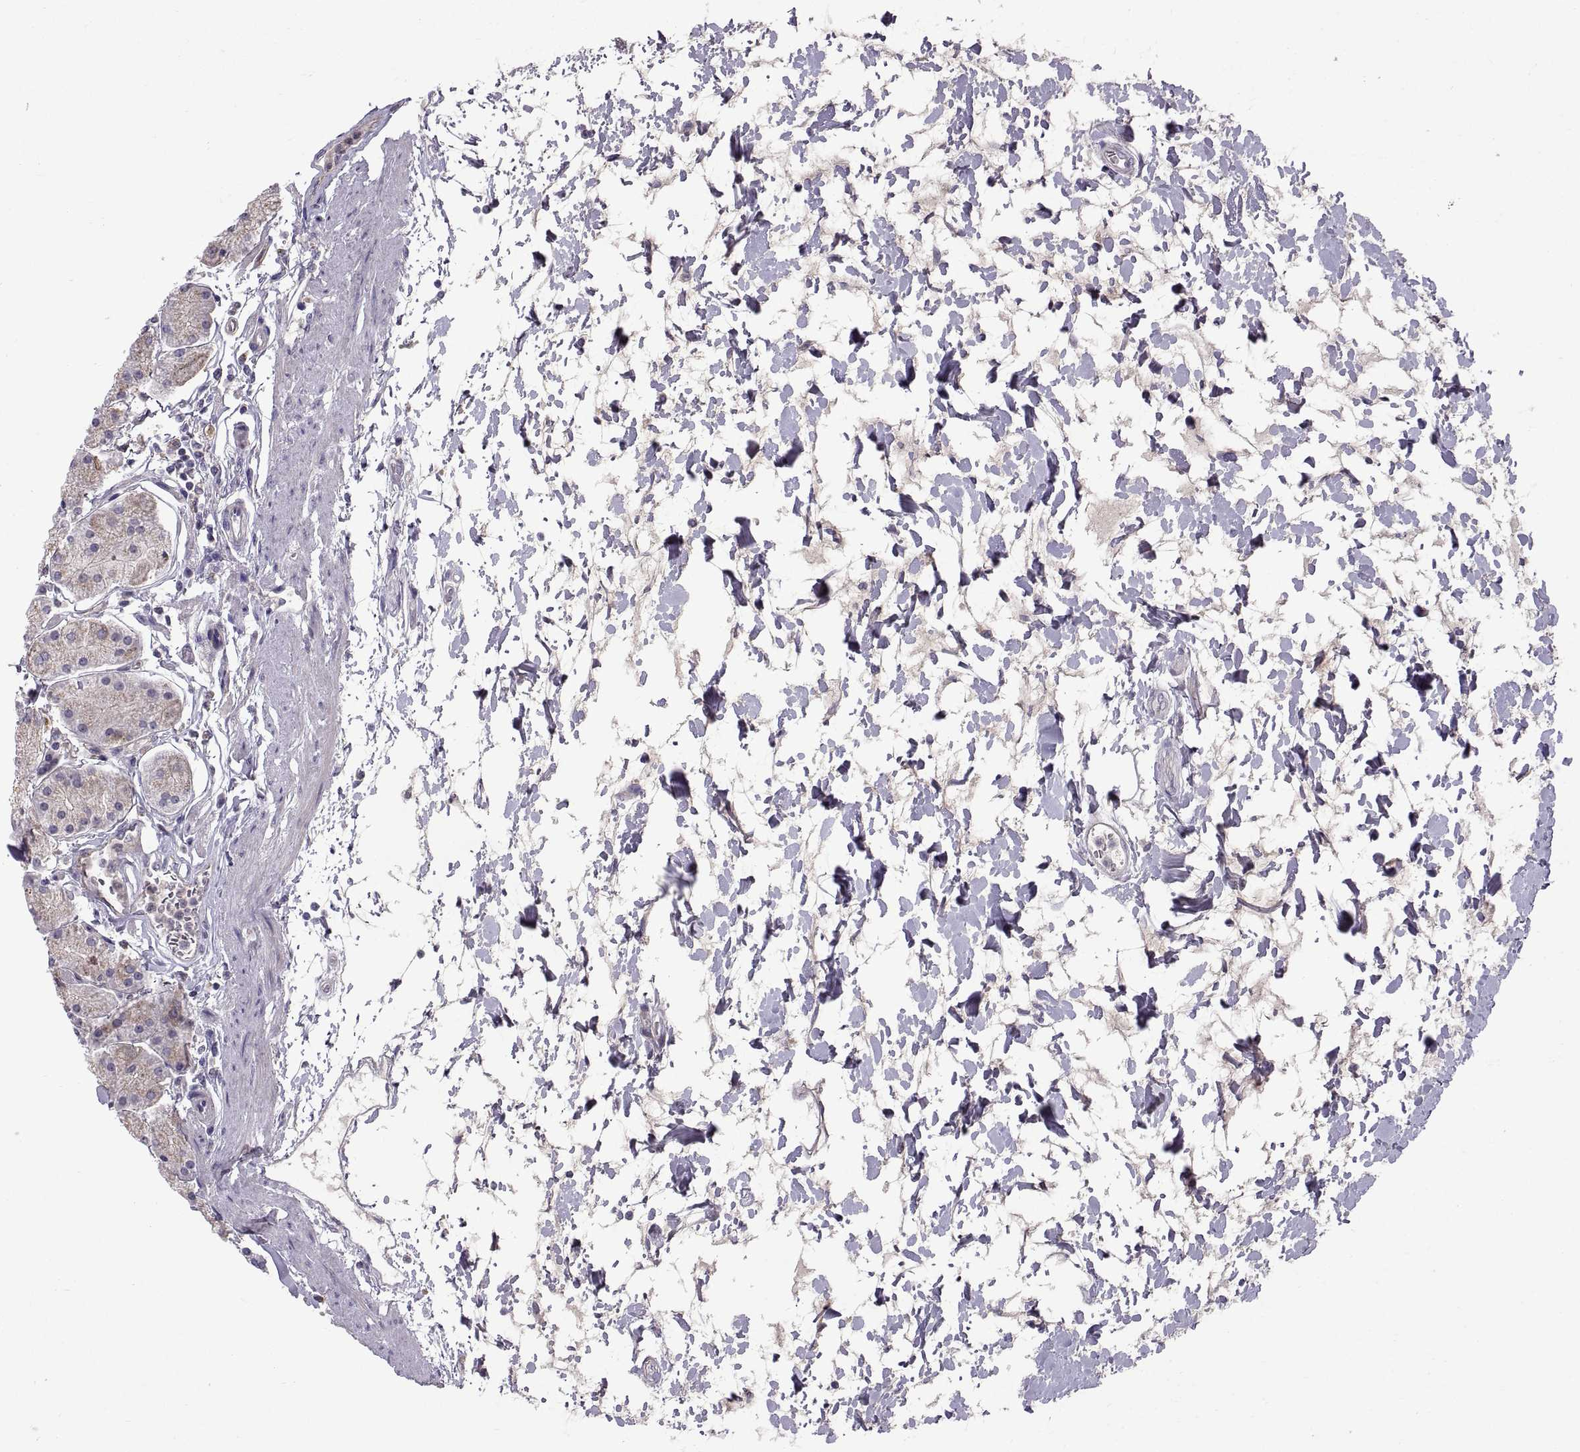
{"staining": {"intensity": "negative", "quantity": "none", "location": "none"}, "tissue": "stomach", "cell_type": "Glandular cells", "image_type": "normal", "snomed": [{"axis": "morphology", "description": "Normal tissue, NOS"}, {"axis": "topography", "description": "Stomach"}], "caption": "Immunohistochemistry (IHC) photomicrograph of unremarkable stomach stained for a protein (brown), which reveals no positivity in glandular cells. The staining is performed using DAB (3,3'-diaminobenzidine) brown chromogen with nuclei counter-stained in using hematoxylin.", "gene": "ARSL", "patient": {"sex": "male", "age": 54}}